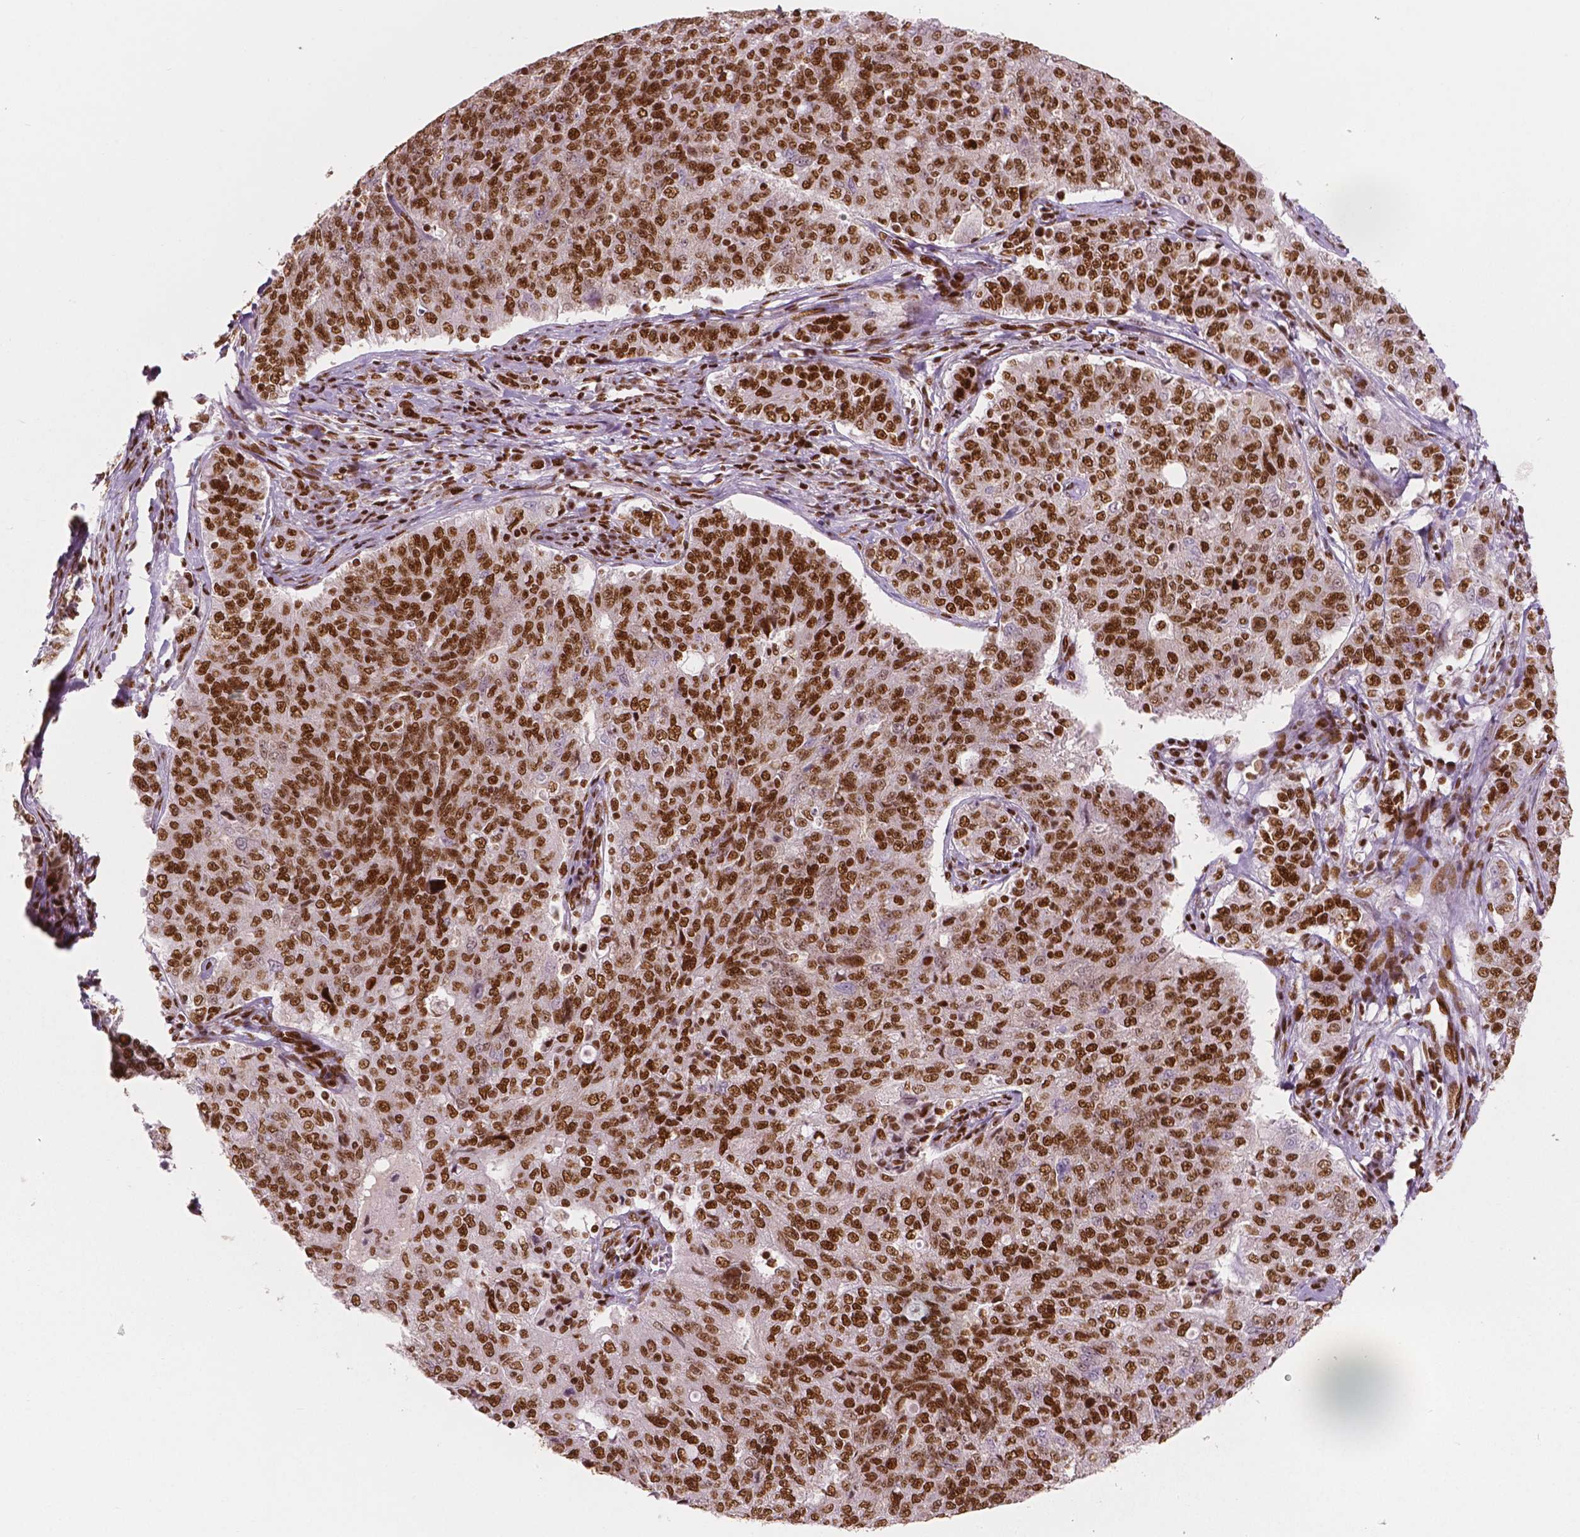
{"staining": {"intensity": "strong", "quantity": ">75%", "location": "nuclear"}, "tissue": "endometrial cancer", "cell_type": "Tumor cells", "image_type": "cancer", "snomed": [{"axis": "morphology", "description": "Adenocarcinoma, NOS"}, {"axis": "topography", "description": "Endometrium"}], "caption": "Immunohistochemical staining of endometrial cancer shows strong nuclear protein staining in approximately >75% of tumor cells. The protein is stained brown, and the nuclei are stained in blue (DAB IHC with brightfield microscopy, high magnification).", "gene": "BRD4", "patient": {"sex": "female", "age": 43}}